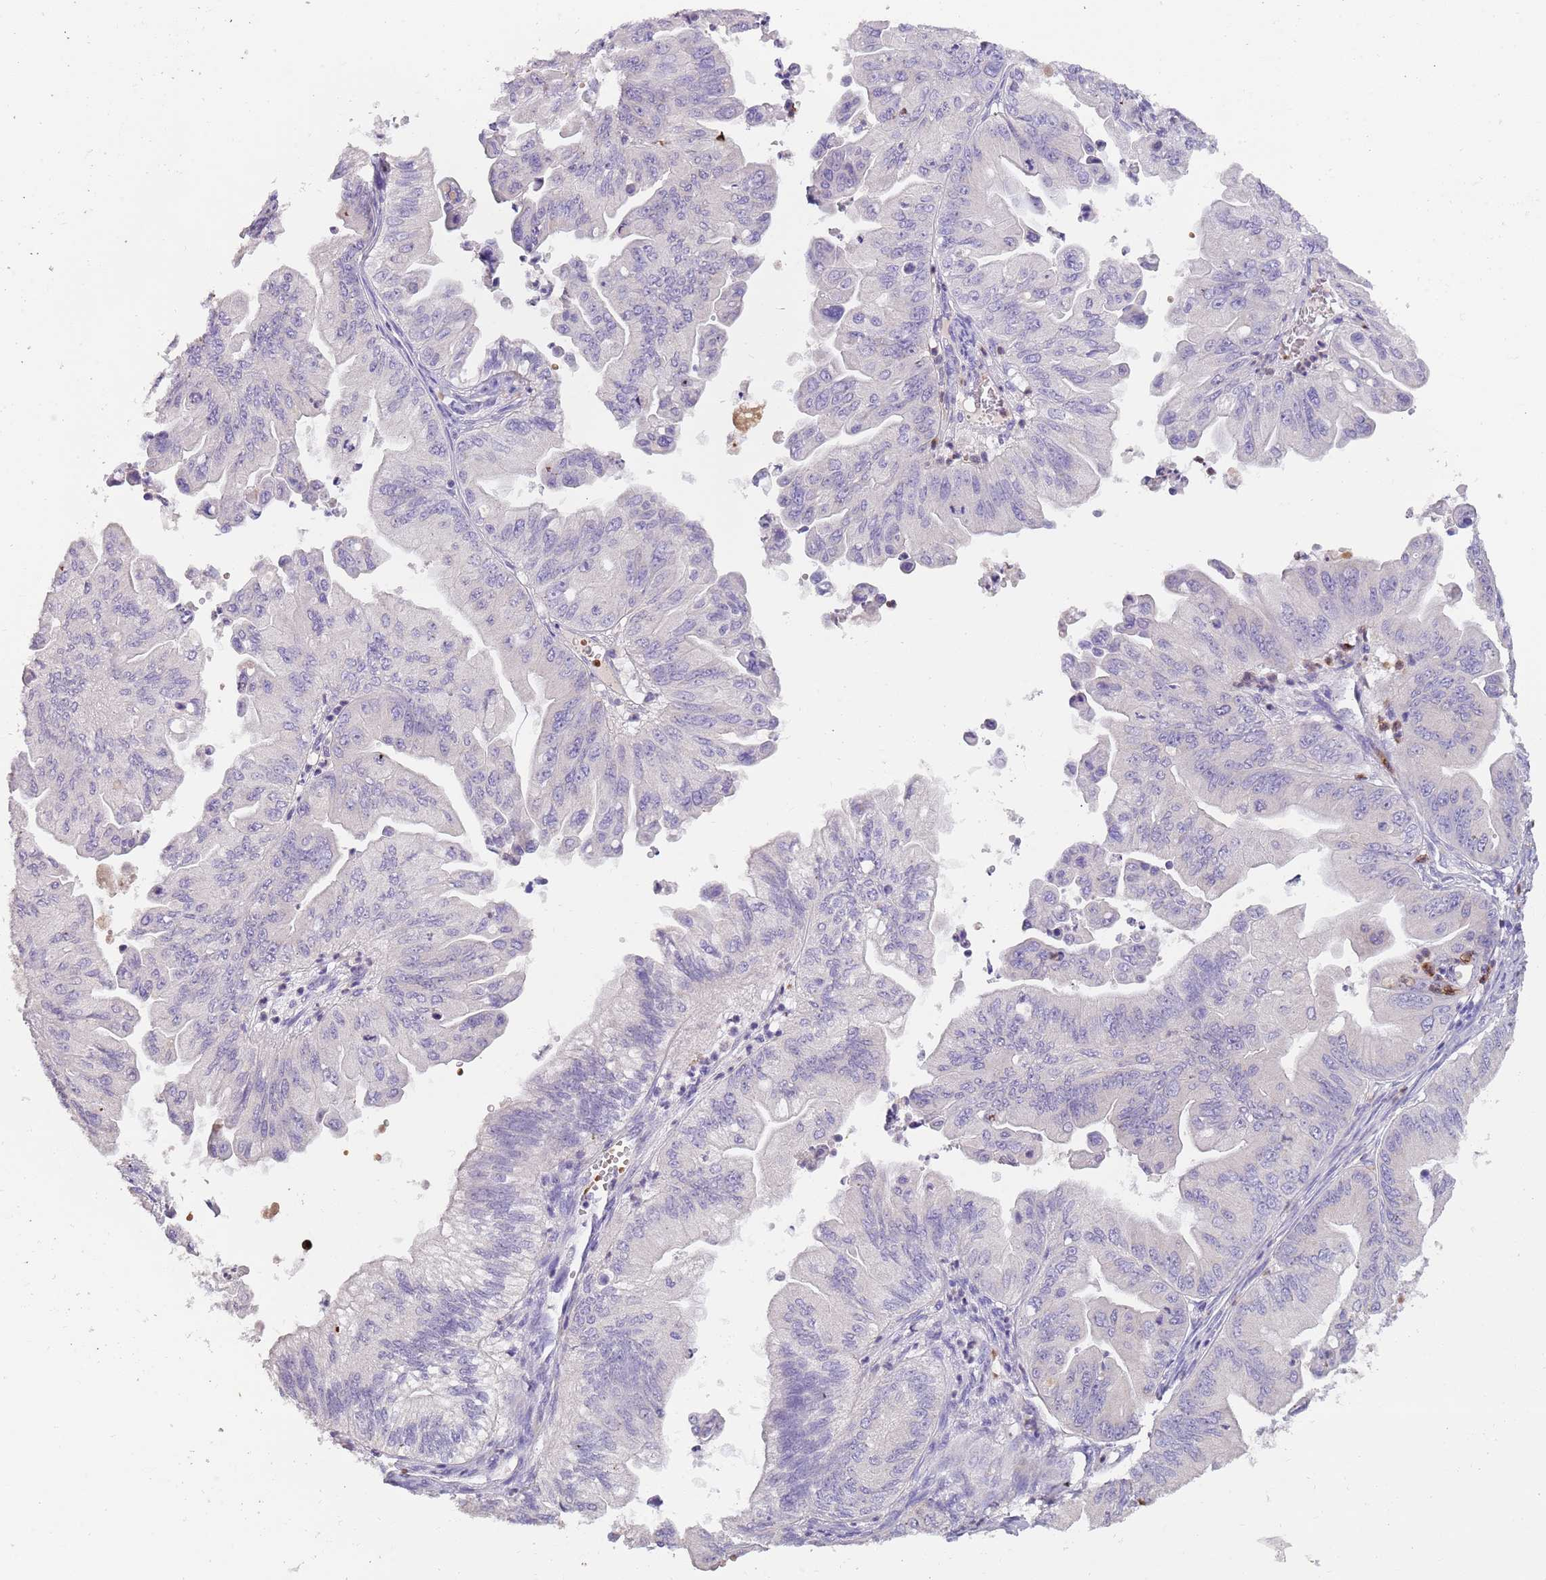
{"staining": {"intensity": "negative", "quantity": "none", "location": "none"}, "tissue": "ovarian cancer", "cell_type": "Tumor cells", "image_type": "cancer", "snomed": [{"axis": "morphology", "description": "Cystadenocarcinoma, mucinous, NOS"}, {"axis": "topography", "description": "Ovary"}], "caption": "An immunohistochemistry (IHC) image of mucinous cystadenocarcinoma (ovarian) is shown. There is no staining in tumor cells of mucinous cystadenocarcinoma (ovarian).", "gene": "TMEM251", "patient": {"sex": "female", "age": 71}}